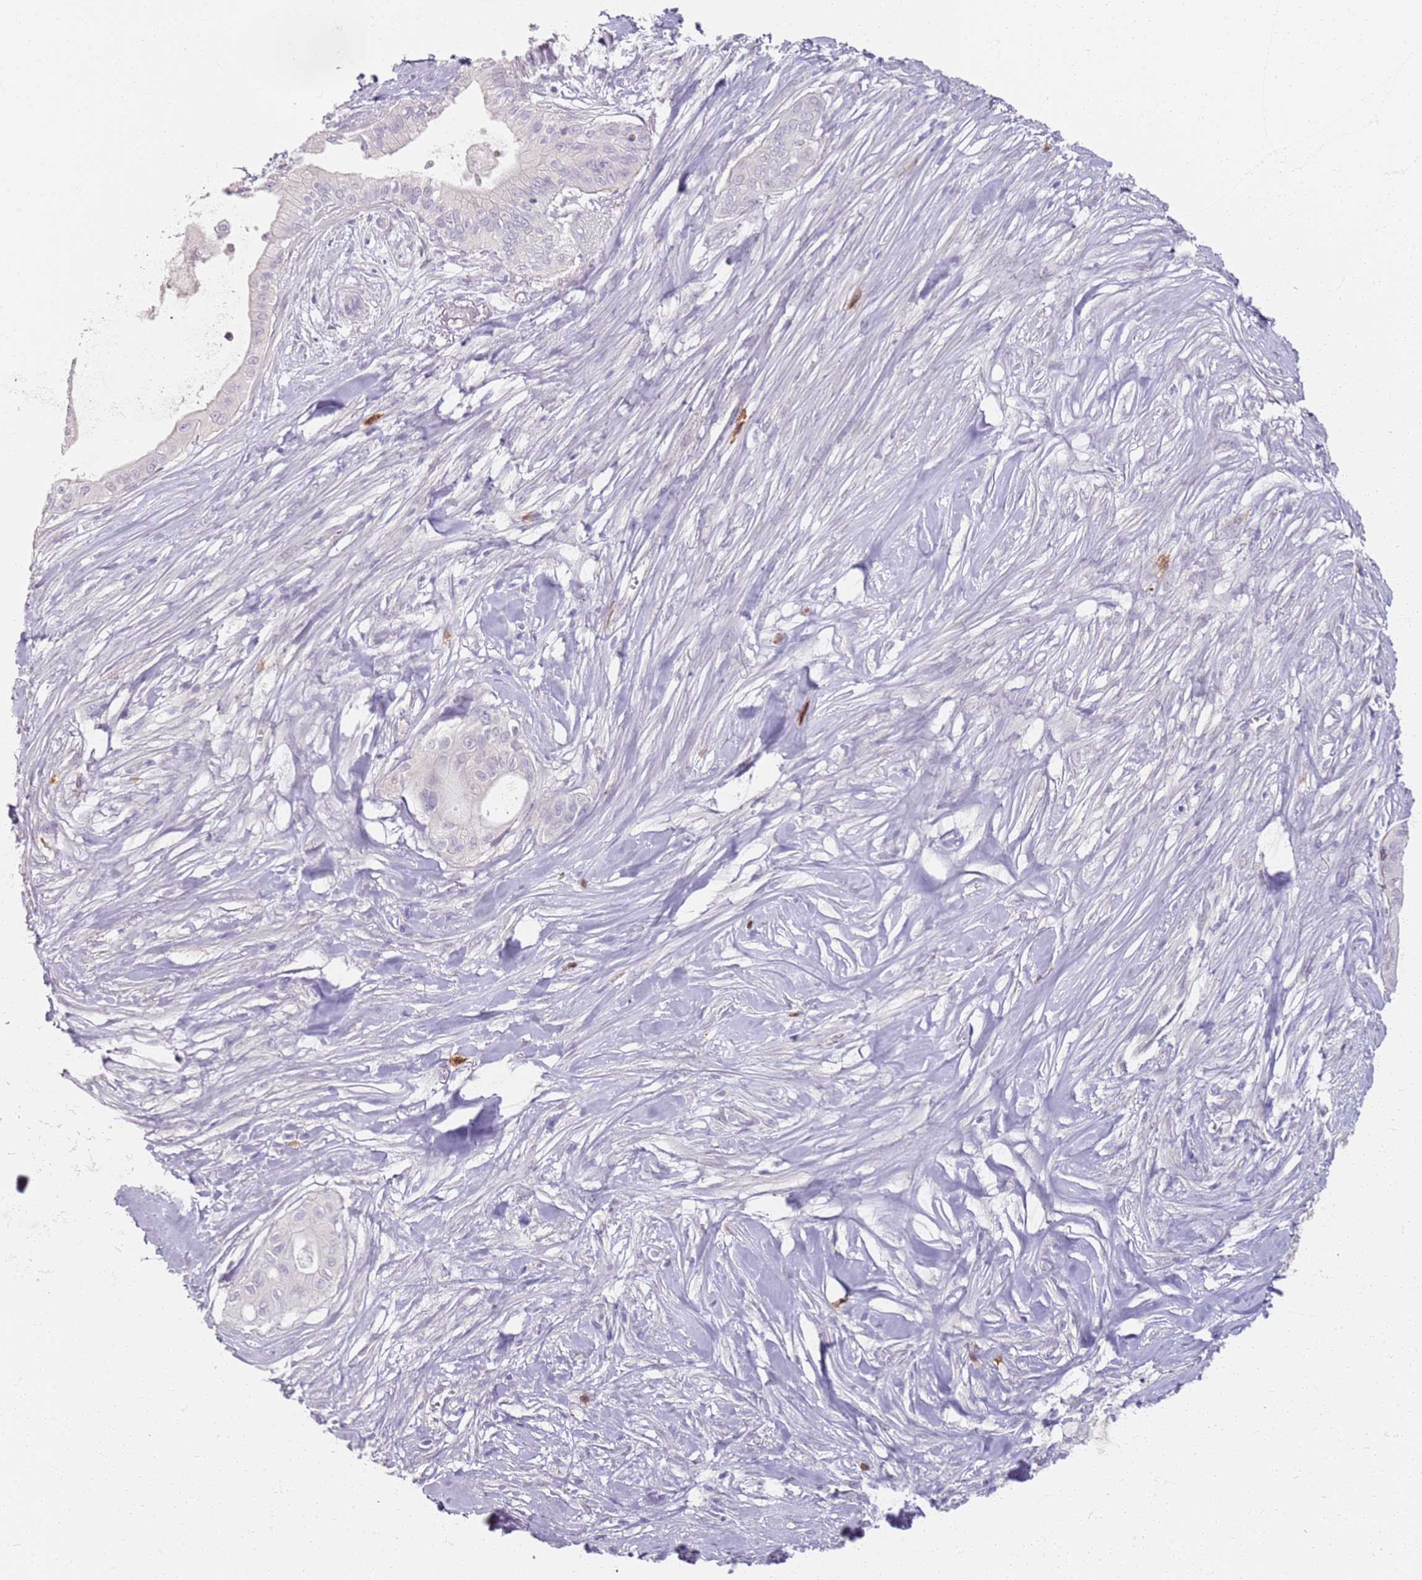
{"staining": {"intensity": "negative", "quantity": "none", "location": "none"}, "tissue": "pancreatic cancer", "cell_type": "Tumor cells", "image_type": "cancer", "snomed": [{"axis": "morphology", "description": "Adenocarcinoma, NOS"}, {"axis": "topography", "description": "Pancreas"}], "caption": "A high-resolution image shows immunohistochemistry (IHC) staining of pancreatic cancer (adenocarcinoma), which exhibits no significant expression in tumor cells.", "gene": "CD40LG", "patient": {"sex": "male", "age": 78}}